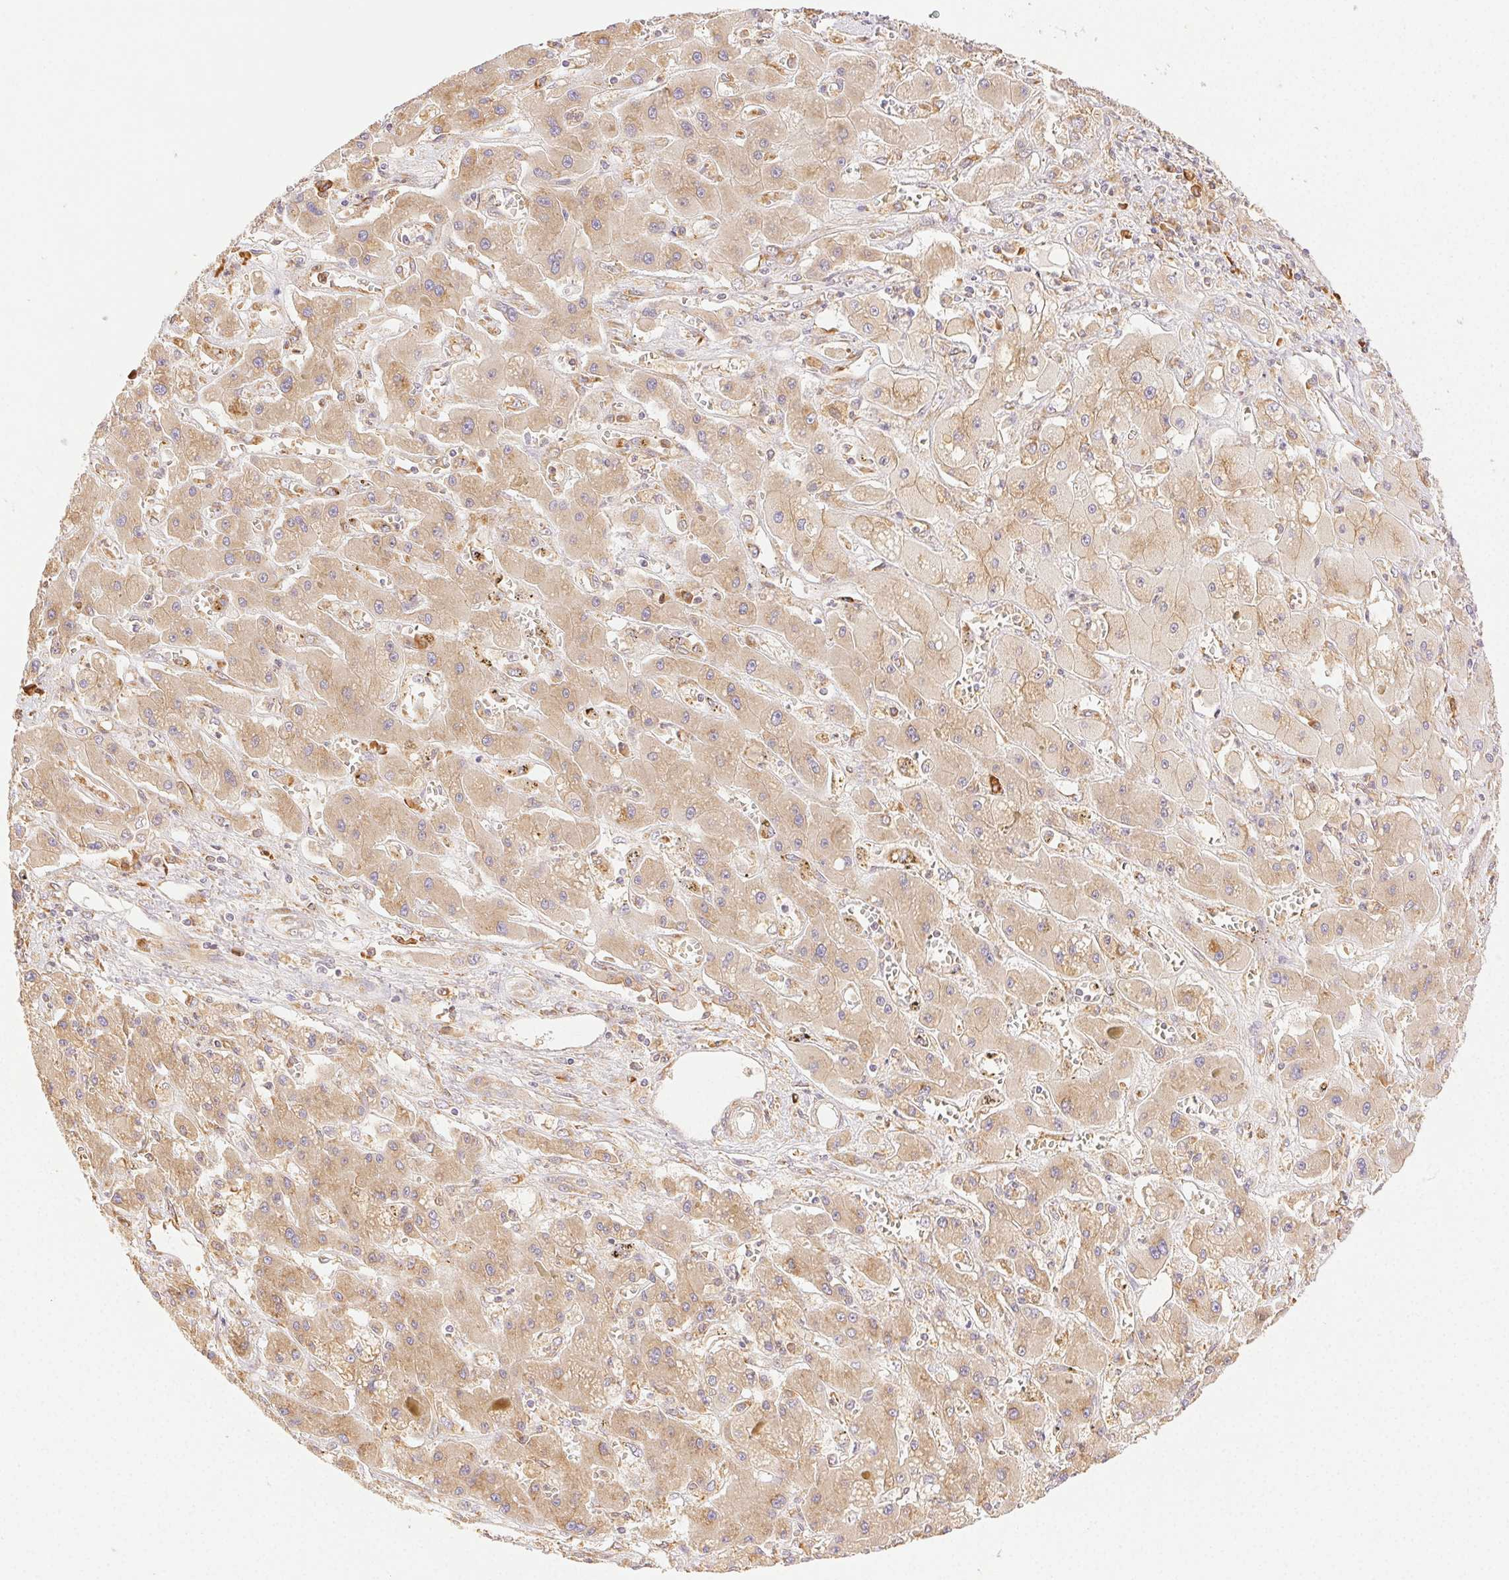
{"staining": {"intensity": "weak", "quantity": "25%-75%", "location": "cytoplasmic/membranous"}, "tissue": "liver cancer", "cell_type": "Tumor cells", "image_type": "cancer", "snomed": [{"axis": "morphology", "description": "Cholangiocarcinoma"}, {"axis": "topography", "description": "Liver"}], "caption": "Approximately 25%-75% of tumor cells in human liver cholangiocarcinoma demonstrate weak cytoplasmic/membranous protein positivity as visualized by brown immunohistochemical staining.", "gene": "ENTREP1", "patient": {"sex": "male", "age": 67}}